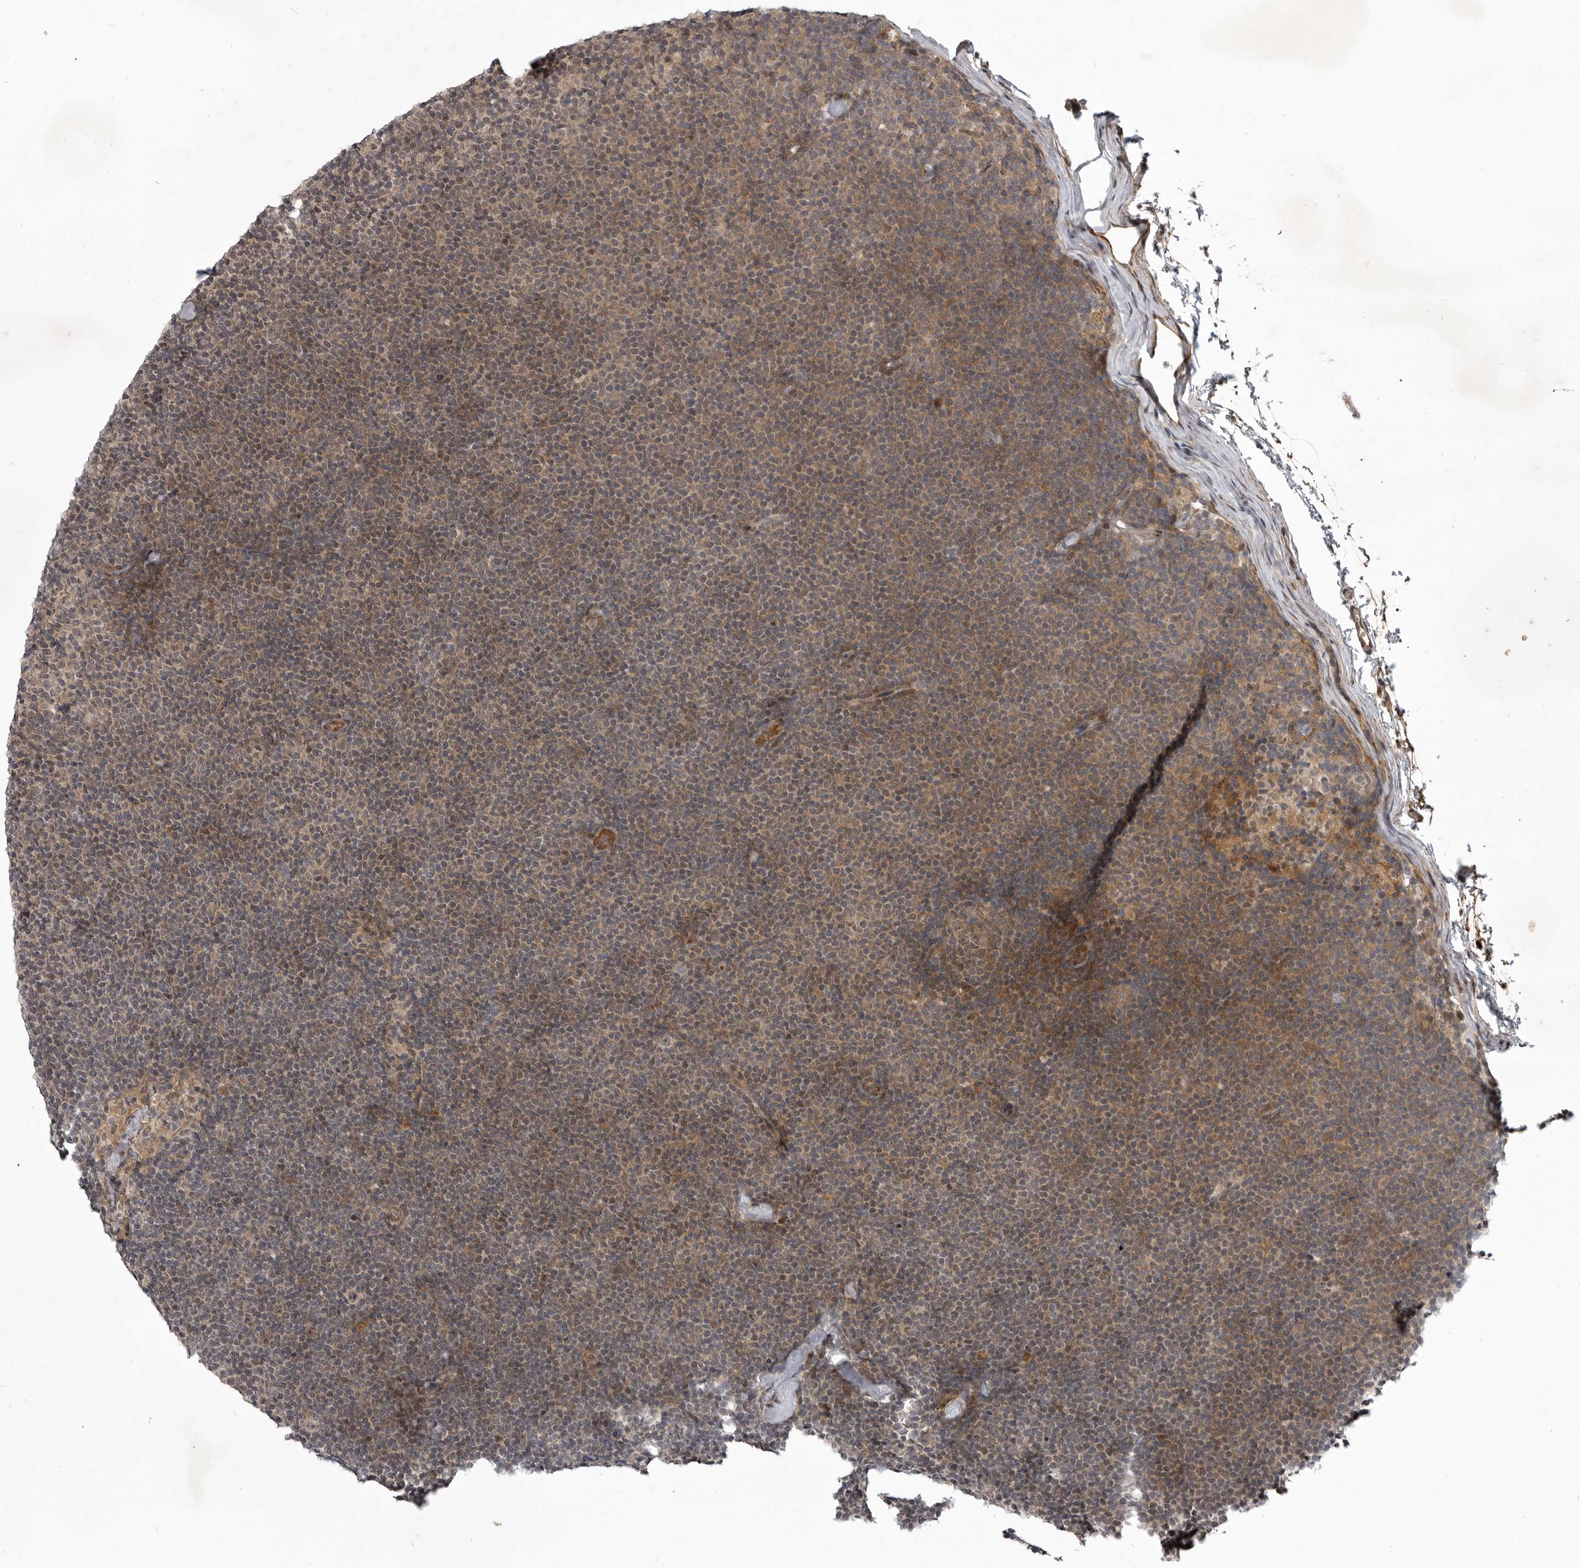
{"staining": {"intensity": "moderate", "quantity": "25%-75%", "location": "cytoplasmic/membranous"}, "tissue": "lymphoma", "cell_type": "Tumor cells", "image_type": "cancer", "snomed": [{"axis": "morphology", "description": "Malignant lymphoma, non-Hodgkin's type, Low grade"}, {"axis": "topography", "description": "Lymph node"}], "caption": "Human lymphoma stained with a brown dye shows moderate cytoplasmic/membranous positive staining in approximately 25%-75% of tumor cells.", "gene": "SNX16", "patient": {"sex": "female", "age": 53}}